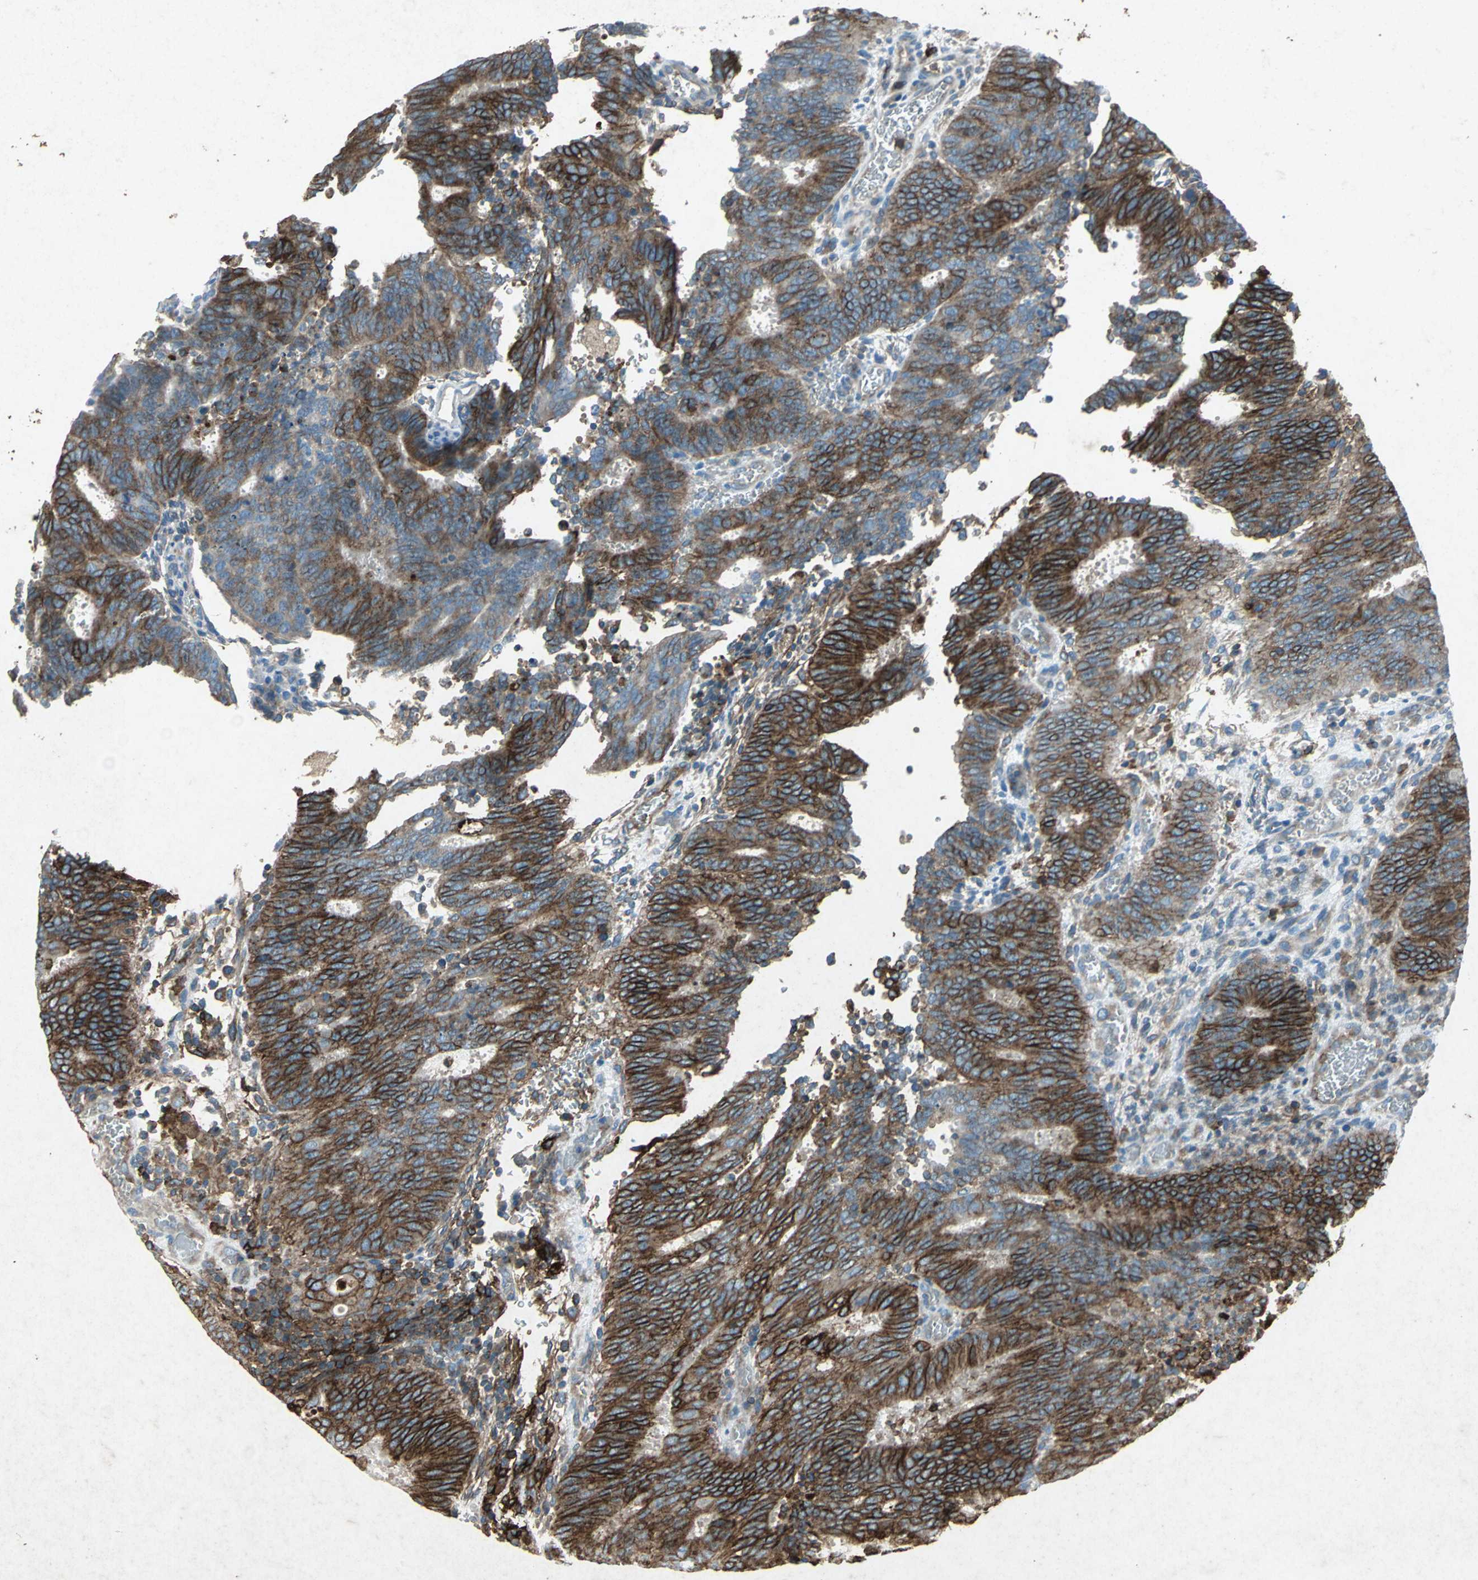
{"staining": {"intensity": "strong", "quantity": ">75%", "location": "cytoplasmic/membranous"}, "tissue": "cervical cancer", "cell_type": "Tumor cells", "image_type": "cancer", "snomed": [{"axis": "morphology", "description": "Adenocarcinoma, NOS"}, {"axis": "topography", "description": "Cervix"}], "caption": "Tumor cells show high levels of strong cytoplasmic/membranous positivity in about >75% of cells in human cervical cancer.", "gene": "CCR6", "patient": {"sex": "female", "age": 44}}